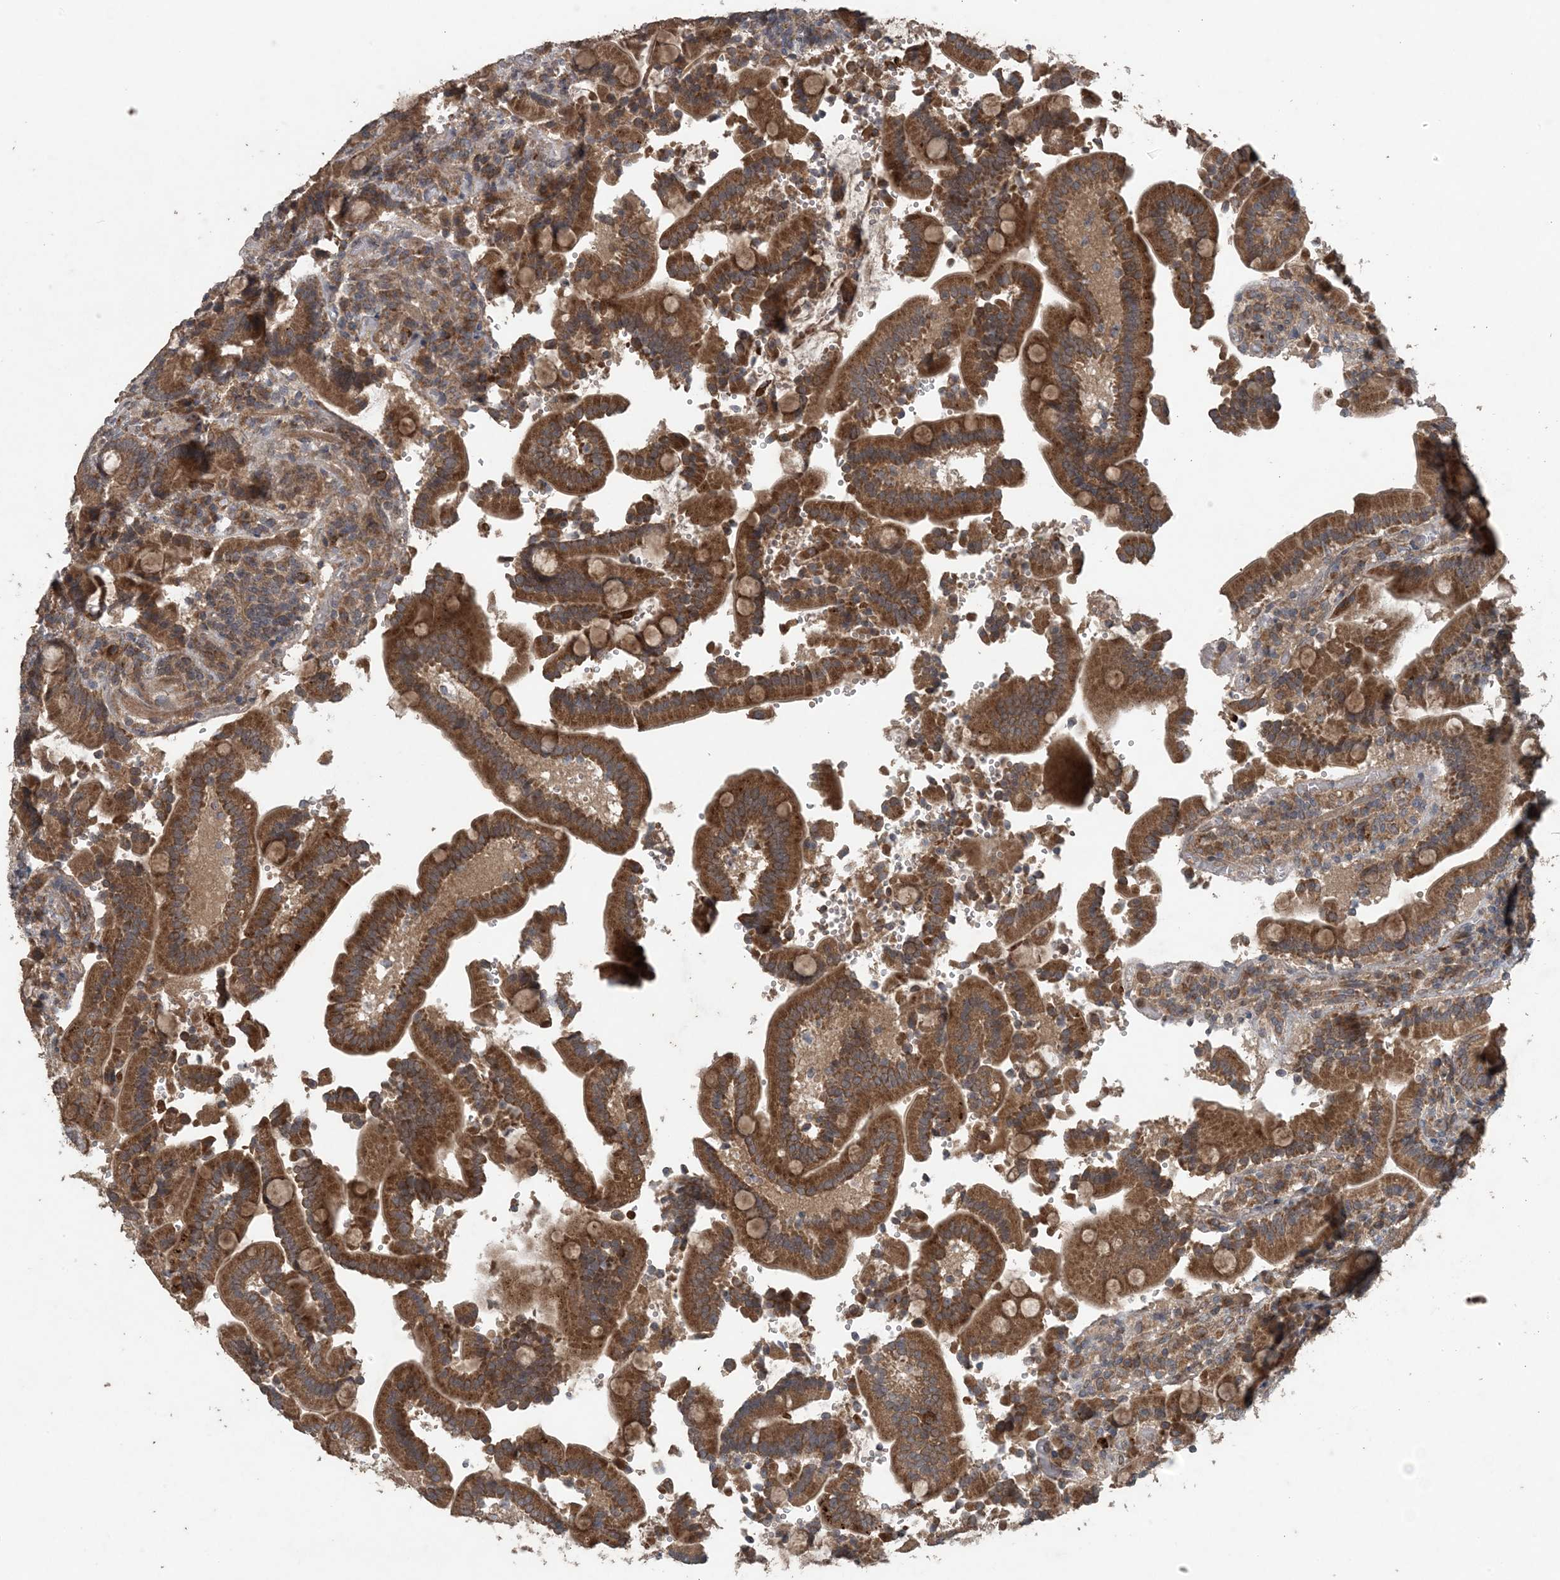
{"staining": {"intensity": "strong", "quantity": ">75%", "location": "cytoplasmic/membranous"}, "tissue": "duodenum", "cell_type": "Glandular cells", "image_type": "normal", "snomed": [{"axis": "morphology", "description": "Normal tissue, NOS"}, {"axis": "topography", "description": "Duodenum"}], "caption": "Immunohistochemistry (IHC) staining of normal duodenum, which demonstrates high levels of strong cytoplasmic/membranous positivity in about >75% of glandular cells indicating strong cytoplasmic/membranous protein staining. The staining was performed using DAB (3,3'-diaminobenzidine) (brown) for protein detection and nuclei were counterstained in hematoxylin (blue).", "gene": "MYO9B", "patient": {"sex": "female", "age": 62}}